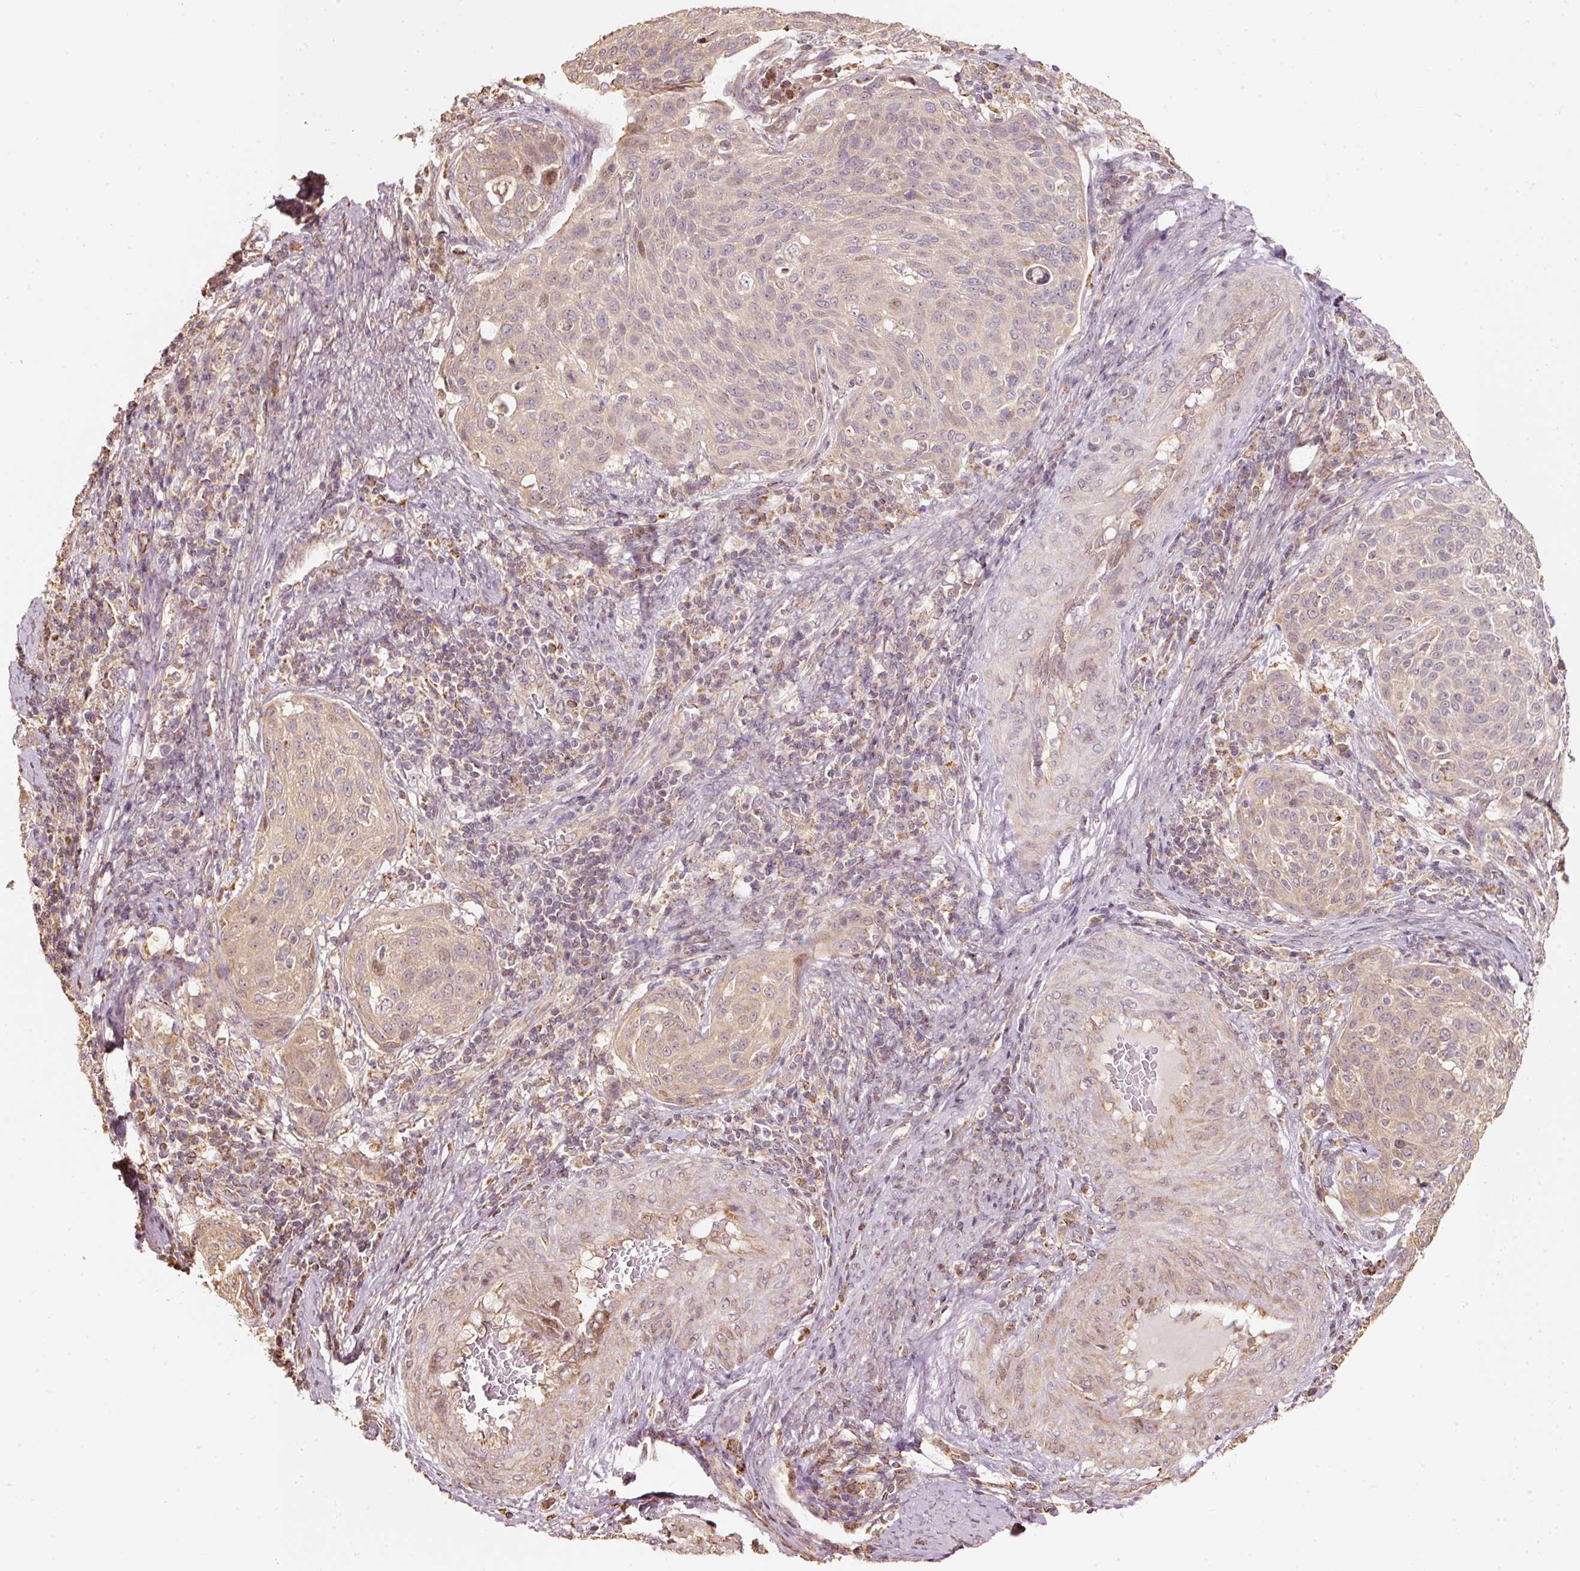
{"staining": {"intensity": "weak", "quantity": "<25%", "location": "nuclear"}, "tissue": "cervical cancer", "cell_type": "Tumor cells", "image_type": "cancer", "snomed": [{"axis": "morphology", "description": "Squamous cell carcinoma, NOS"}, {"axis": "topography", "description": "Cervix"}], "caption": "Immunohistochemistry micrograph of neoplastic tissue: cervical cancer stained with DAB shows no significant protein expression in tumor cells.", "gene": "RAB35", "patient": {"sex": "female", "age": 31}}